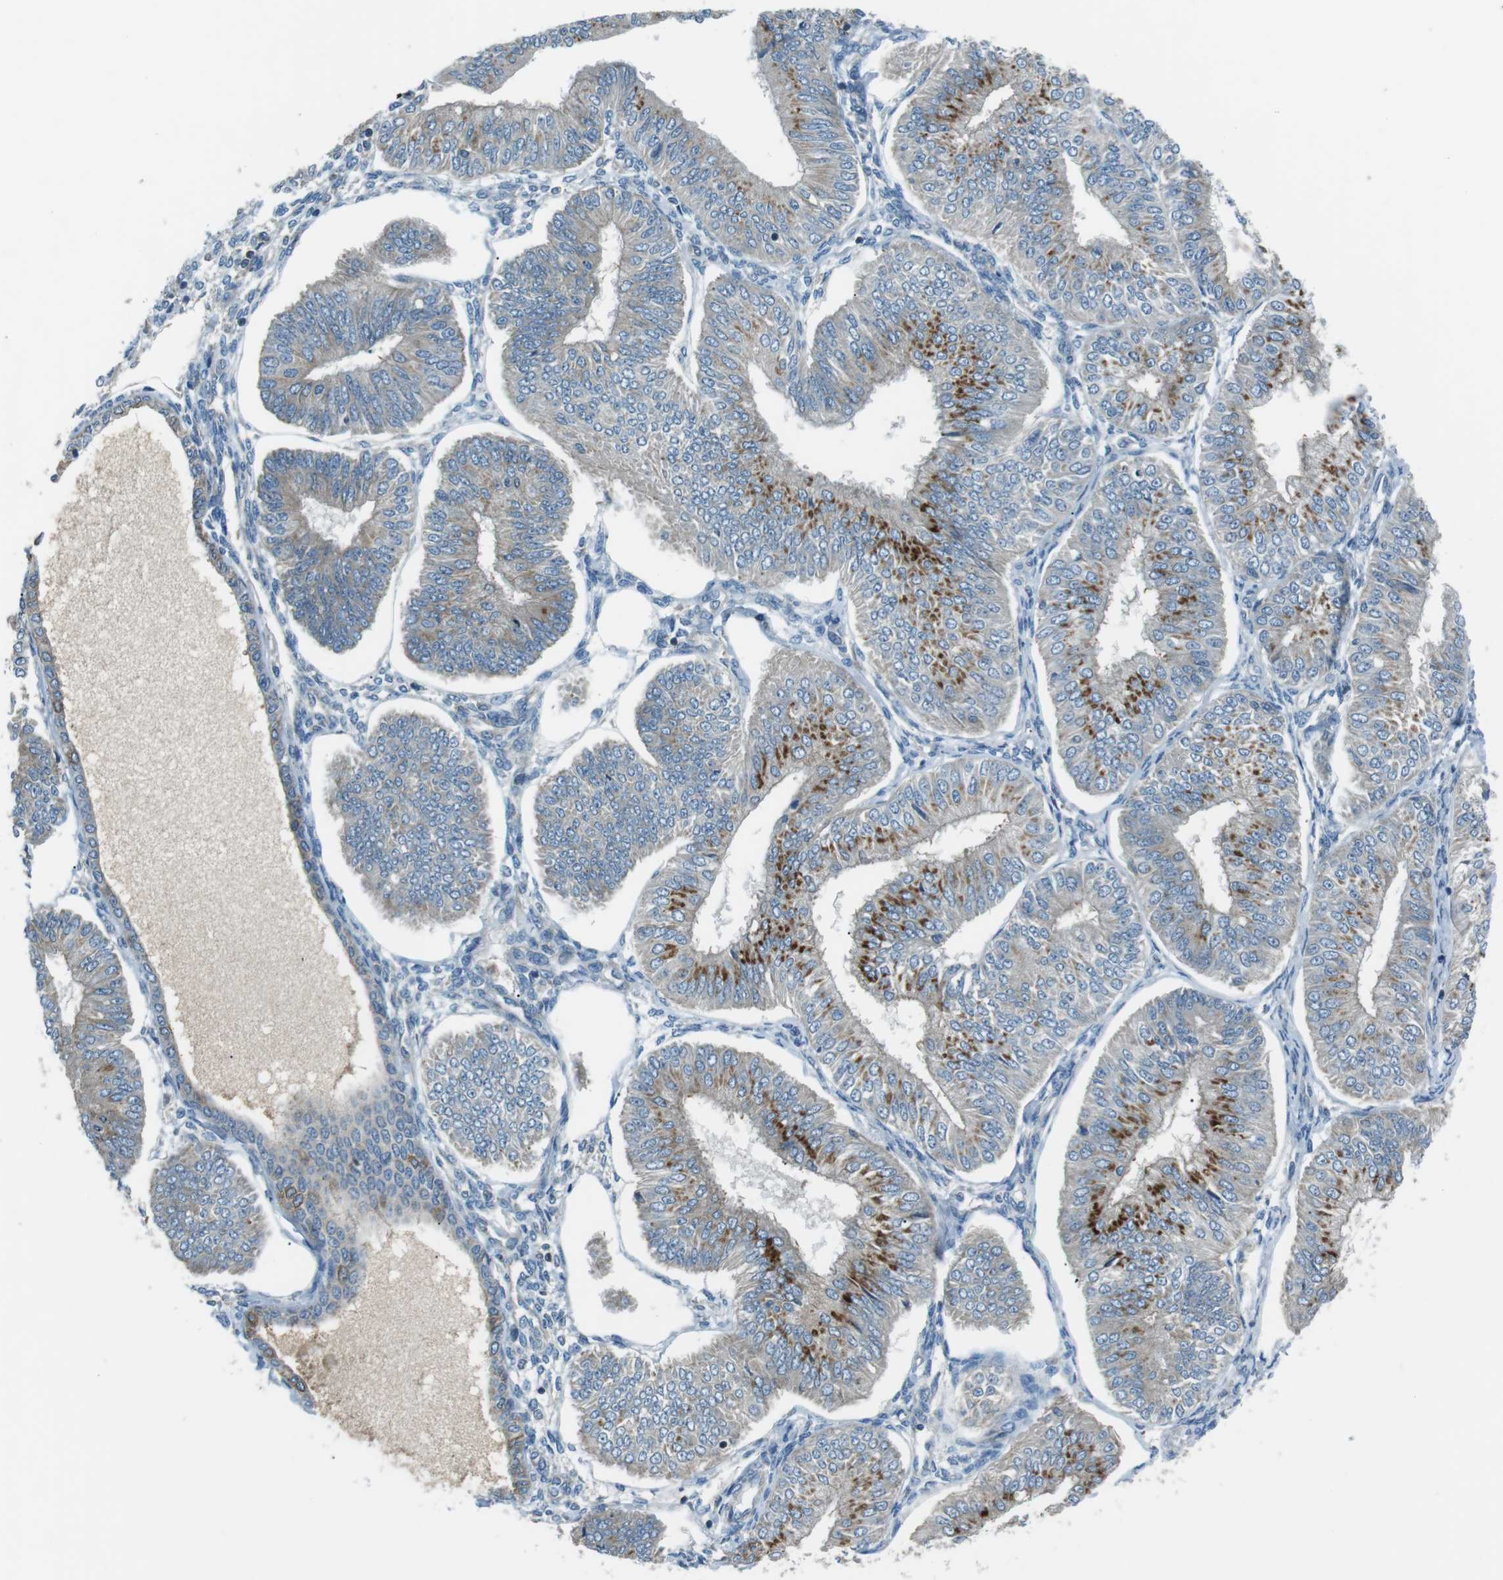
{"staining": {"intensity": "moderate", "quantity": "25%-75%", "location": "cytoplasmic/membranous"}, "tissue": "endometrial cancer", "cell_type": "Tumor cells", "image_type": "cancer", "snomed": [{"axis": "morphology", "description": "Adenocarcinoma, NOS"}, {"axis": "topography", "description": "Endometrium"}], "caption": "Immunohistochemistry (IHC) image of neoplastic tissue: endometrial adenocarcinoma stained using immunohistochemistry (IHC) displays medium levels of moderate protein expression localized specifically in the cytoplasmic/membranous of tumor cells, appearing as a cytoplasmic/membranous brown color.", "gene": "FAM3B", "patient": {"sex": "female", "age": 58}}